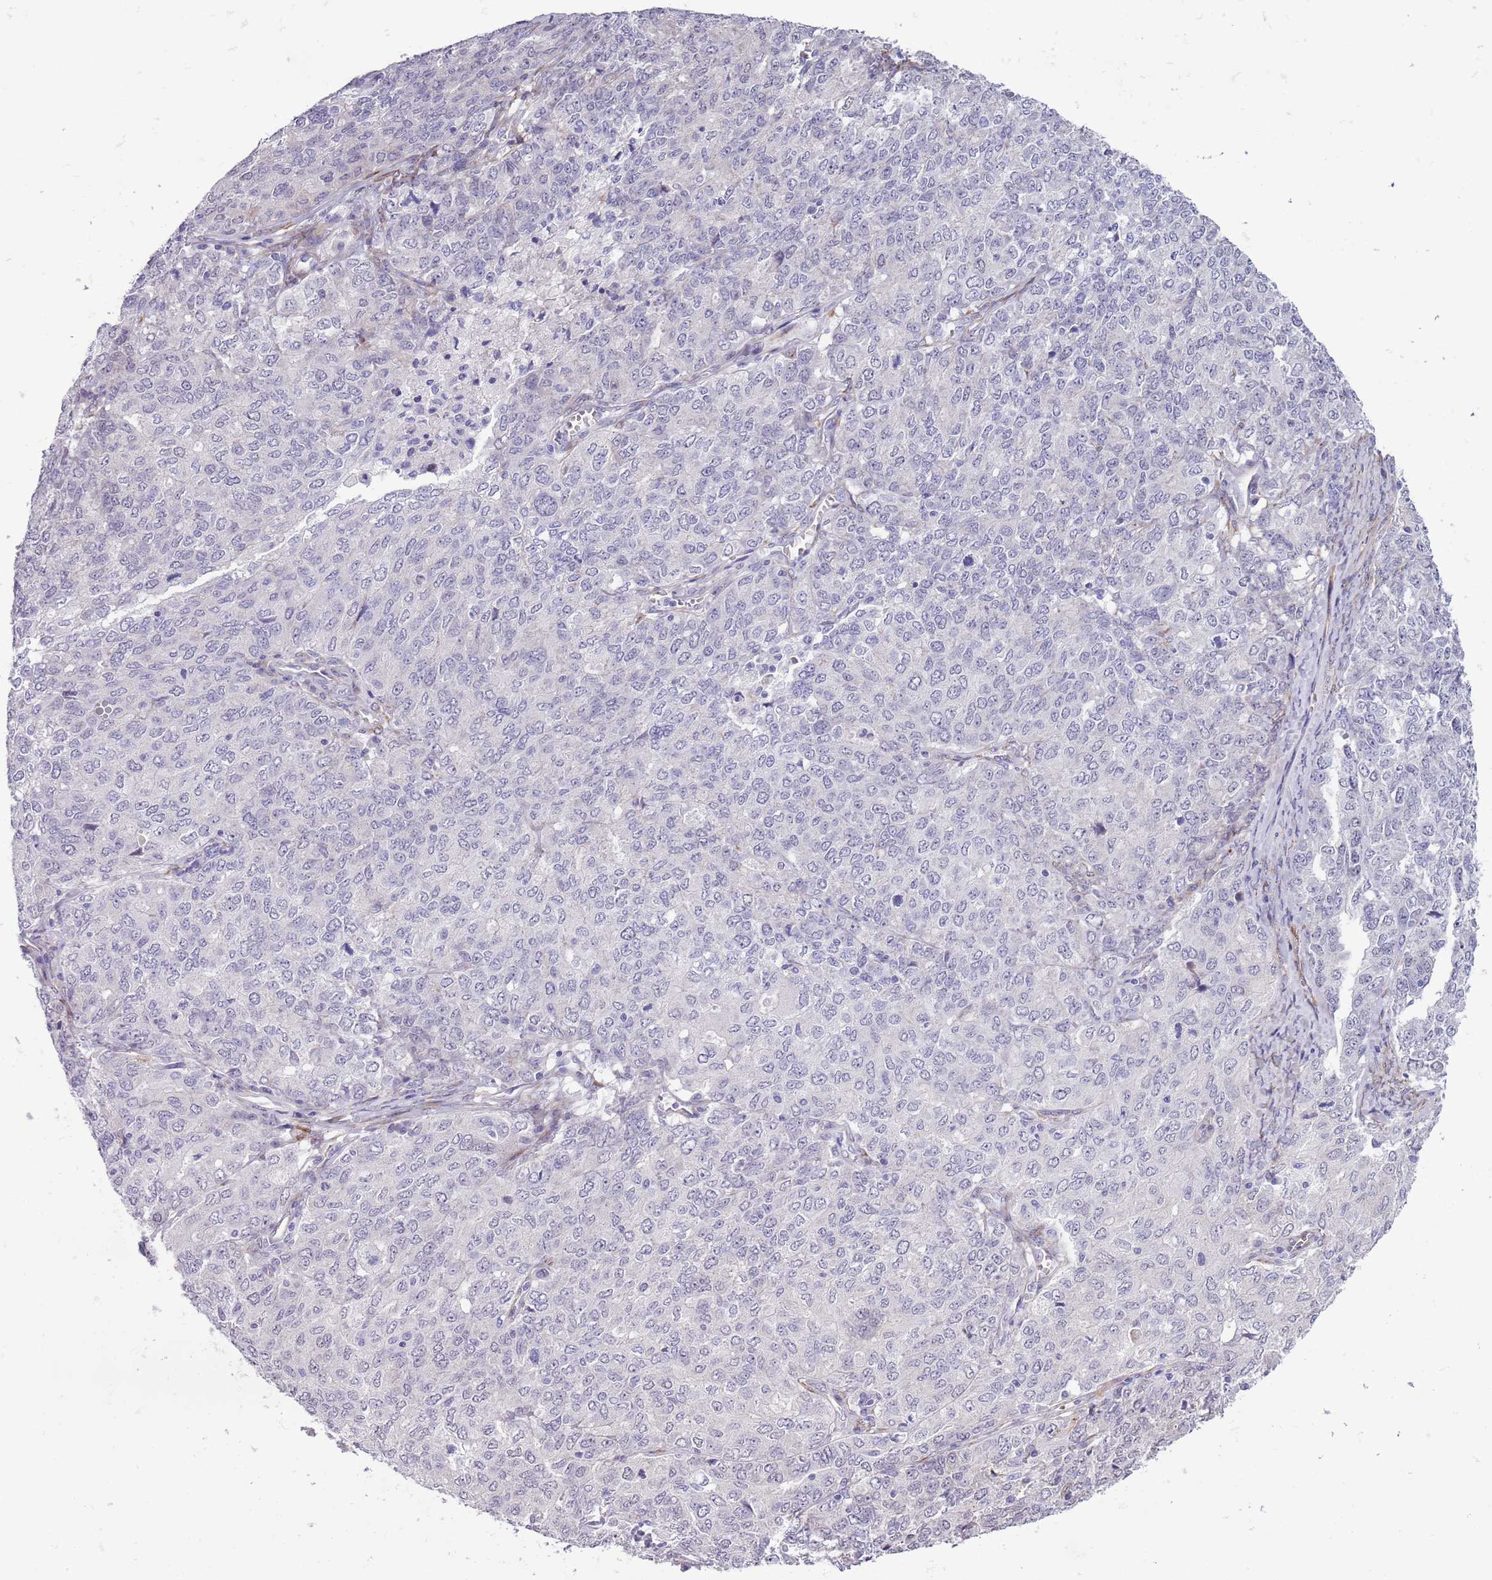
{"staining": {"intensity": "negative", "quantity": "none", "location": "none"}, "tissue": "ovarian cancer", "cell_type": "Tumor cells", "image_type": "cancer", "snomed": [{"axis": "morphology", "description": "Carcinoma, endometroid"}, {"axis": "topography", "description": "Ovary"}], "caption": "DAB immunohistochemical staining of human ovarian cancer (endometroid carcinoma) displays no significant positivity in tumor cells. Nuclei are stained in blue.", "gene": "MRPL32", "patient": {"sex": "female", "age": 62}}